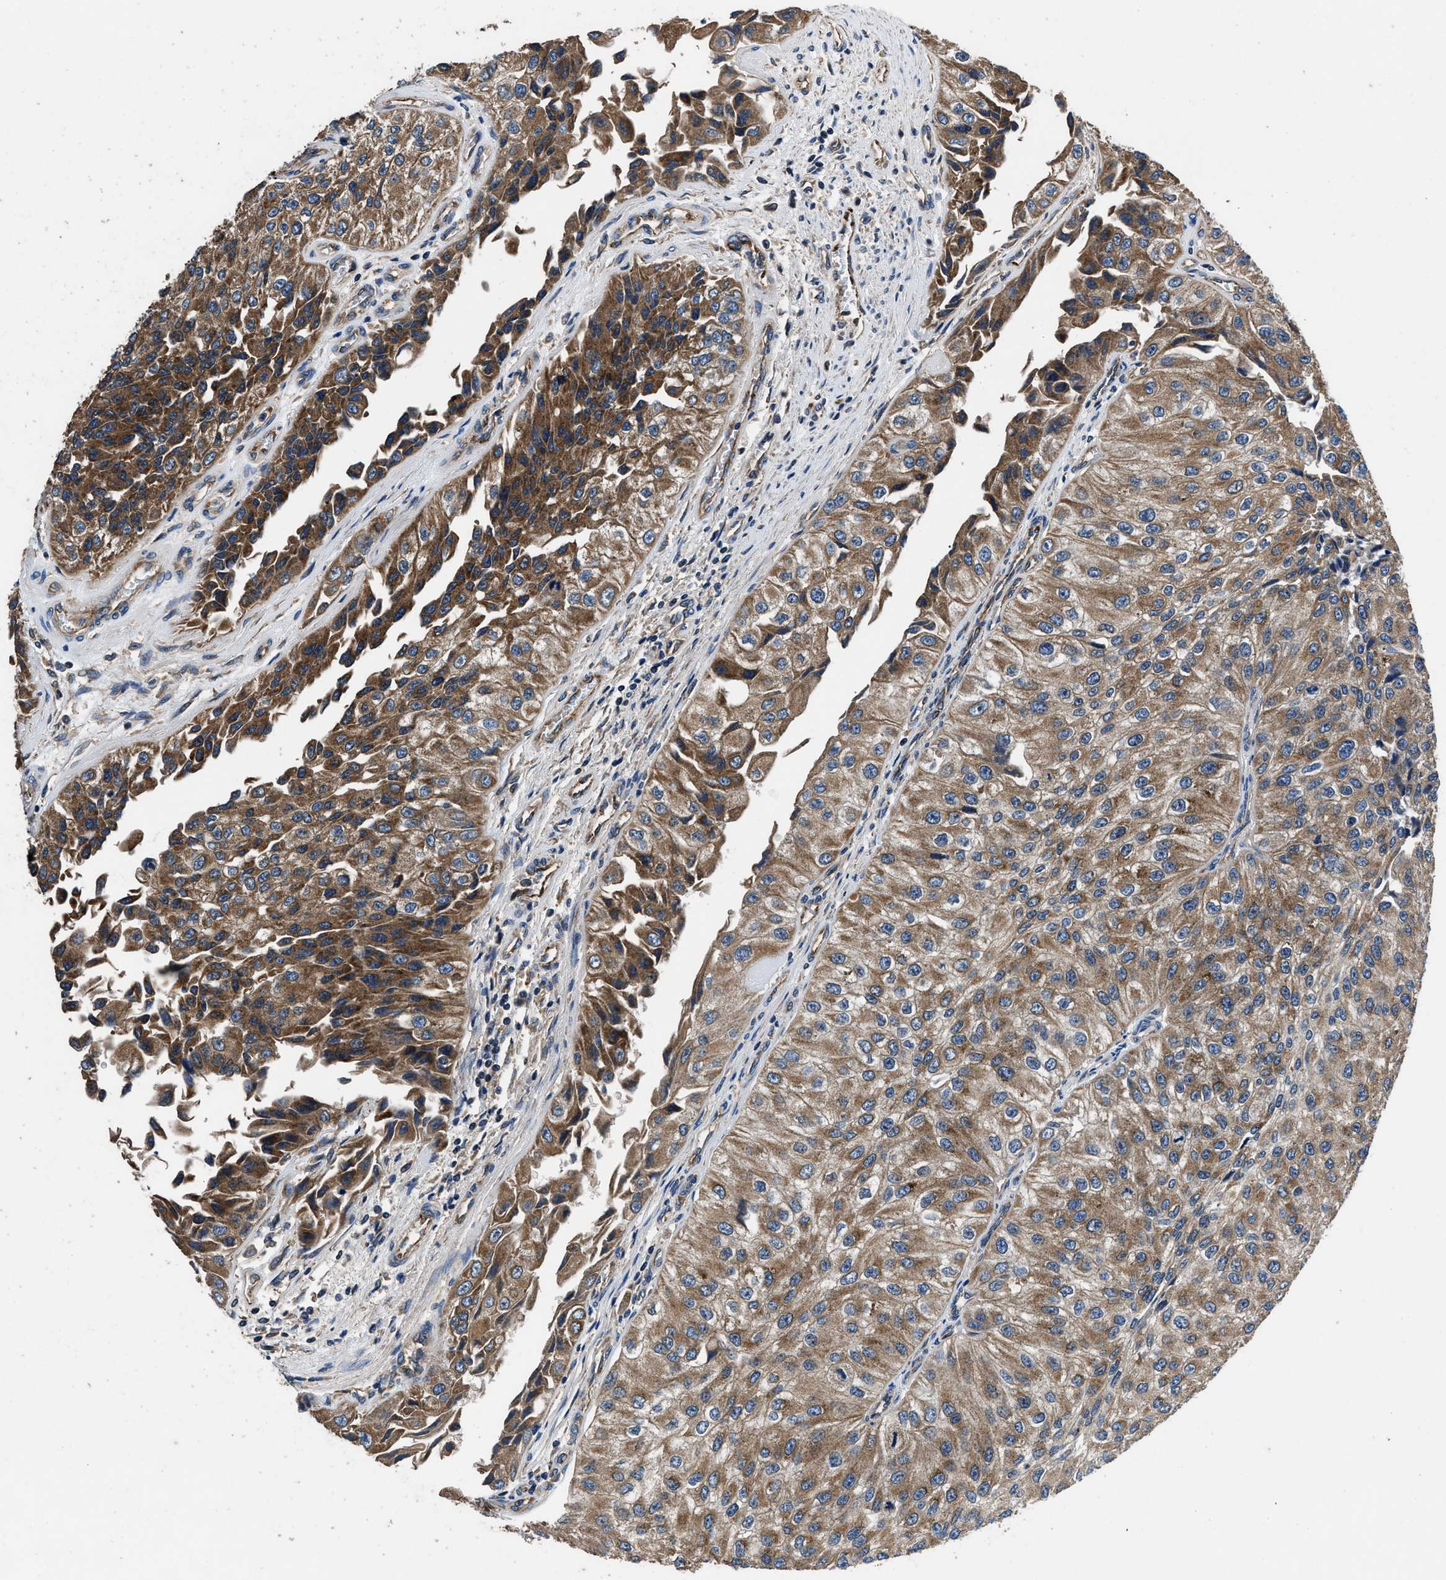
{"staining": {"intensity": "strong", "quantity": ">75%", "location": "cytoplasmic/membranous"}, "tissue": "urothelial cancer", "cell_type": "Tumor cells", "image_type": "cancer", "snomed": [{"axis": "morphology", "description": "Urothelial carcinoma, High grade"}, {"axis": "topography", "description": "Kidney"}, {"axis": "topography", "description": "Urinary bladder"}], "caption": "DAB (3,3'-diaminobenzidine) immunohistochemical staining of urothelial cancer shows strong cytoplasmic/membranous protein staining in about >75% of tumor cells.", "gene": "DHRS7B", "patient": {"sex": "male", "age": 77}}